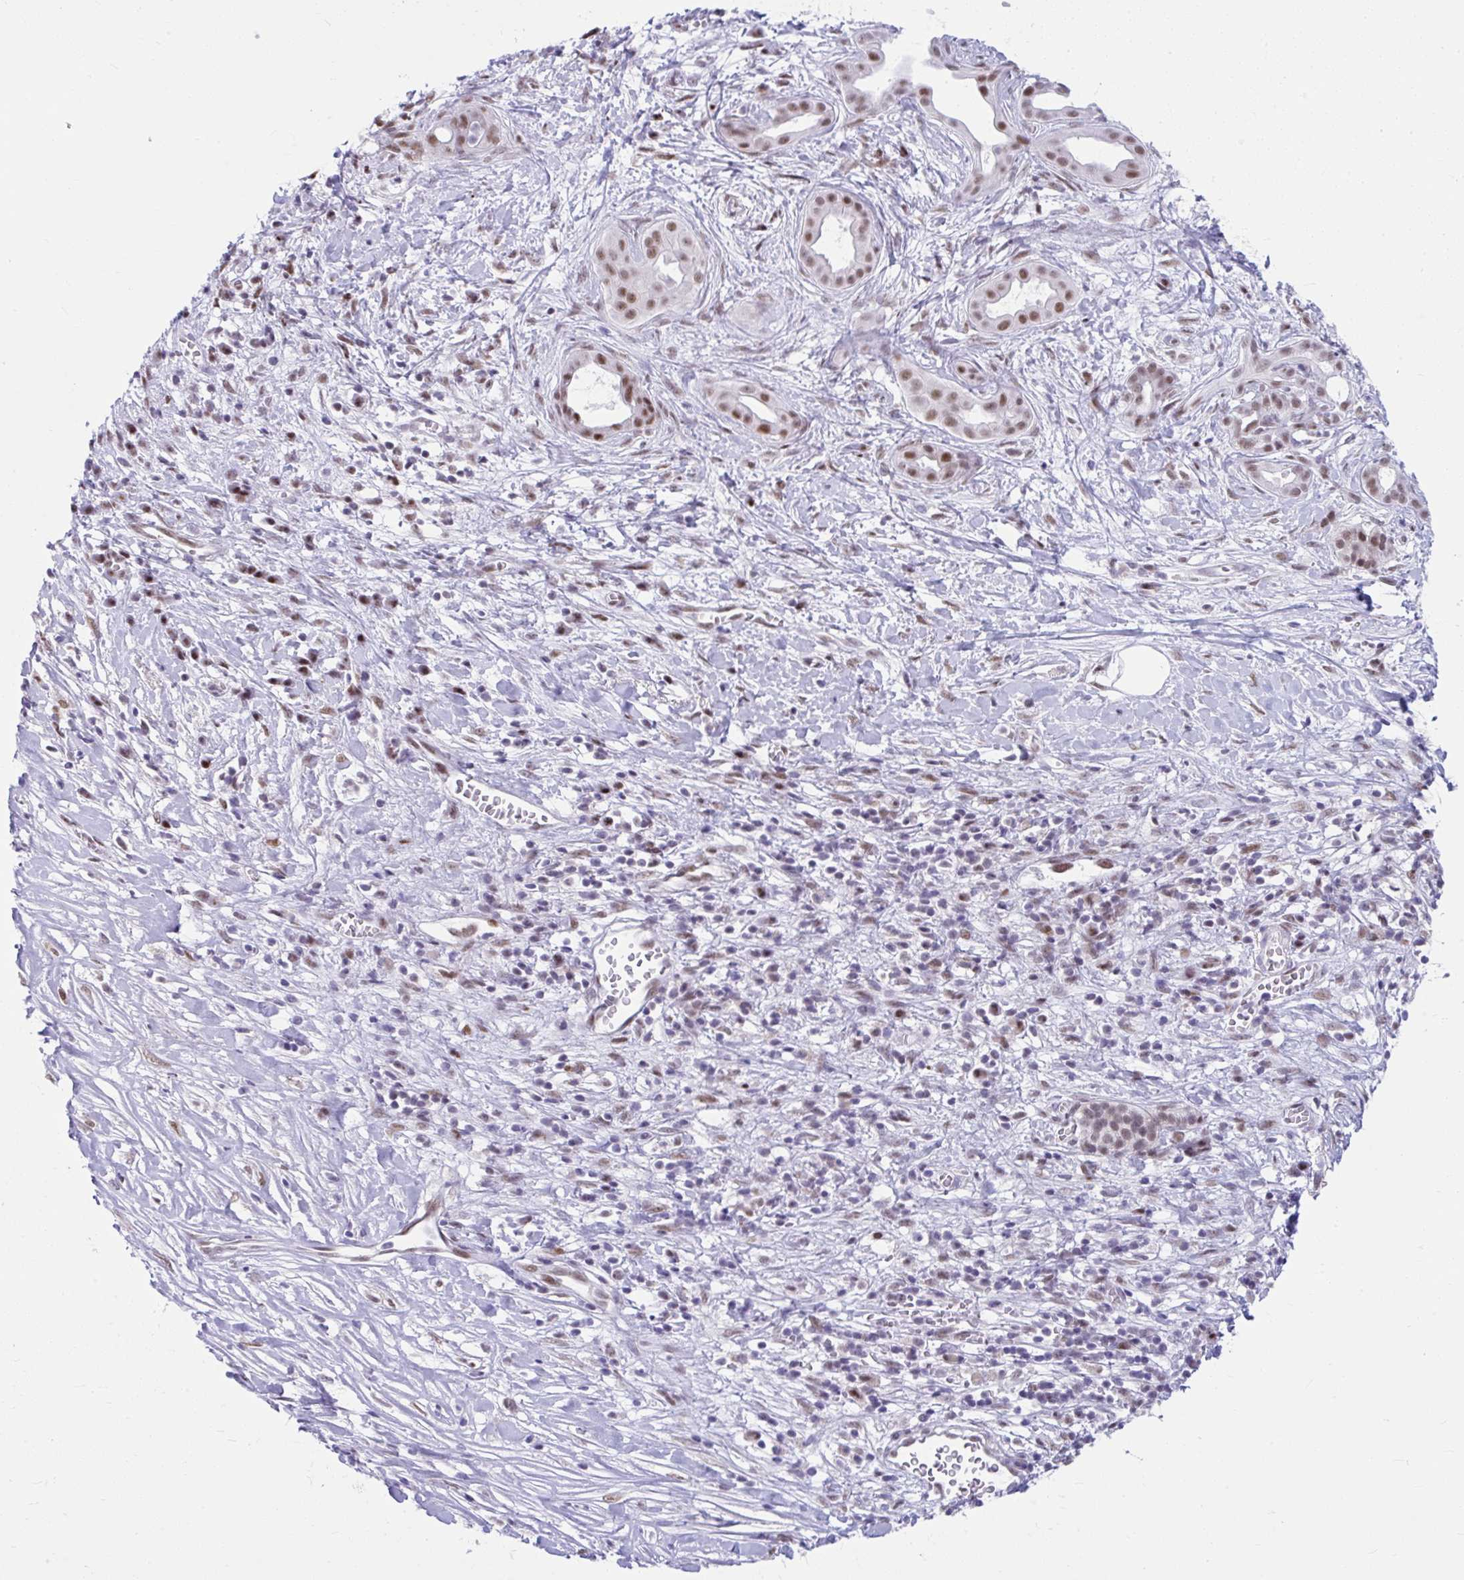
{"staining": {"intensity": "moderate", "quantity": "25%-75%", "location": "nuclear"}, "tissue": "pancreatic cancer", "cell_type": "Tumor cells", "image_type": "cancer", "snomed": [{"axis": "morphology", "description": "Adenocarcinoma, NOS"}, {"axis": "topography", "description": "Pancreas"}], "caption": "Immunohistochemical staining of pancreatic adenocarcinoma displays medium levels of moderate nuclear staining in approximately 25%-75% of tumor cells.", "gene": "SLC35C2", "patient": {"sex": "male", "age": 61}}